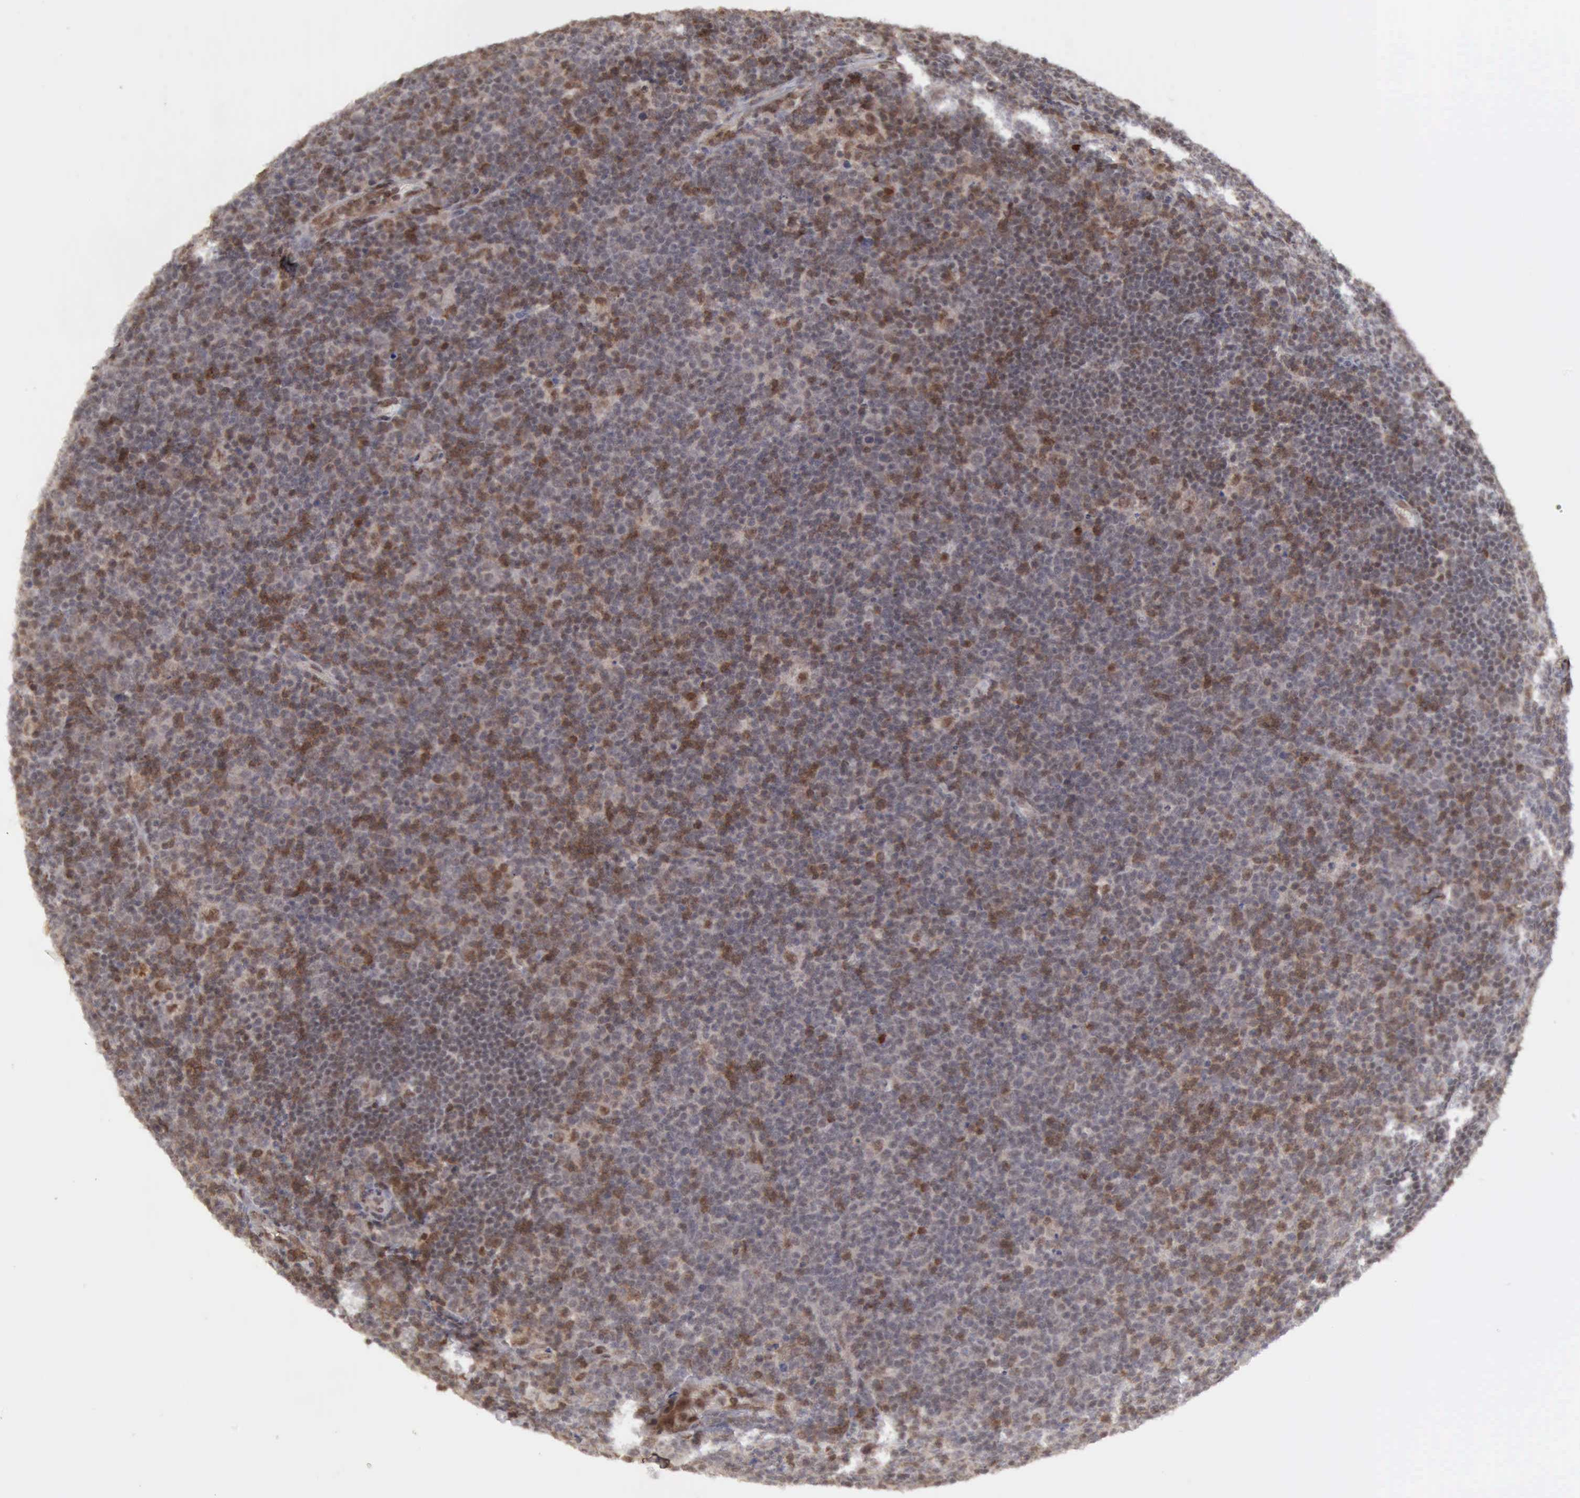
{"staining": {"intensity": "moderate", "quantity": "25%-75%", "location": "cytoplasmic/membranous,nuclear"}, "tissue": "lymphoma", "cell_type": "Tumor cells", "image_type": "cancer", "snomed": [{"axis": "morphology", "description": "Malignant lymphoma, non-Hodgkin's type, Low grade"}, {"axis": "topography", "description": "Lymph node"}], "caption": "Immunohistochemistry of human lymphoma demonstrates medium levels of moderate cytoplasmic/membranous and nuclear positivity in approximately 25%-75% of tumor cells.", "gene": "CDKN2A", "patient": {"sex": "male", "age": 74}}